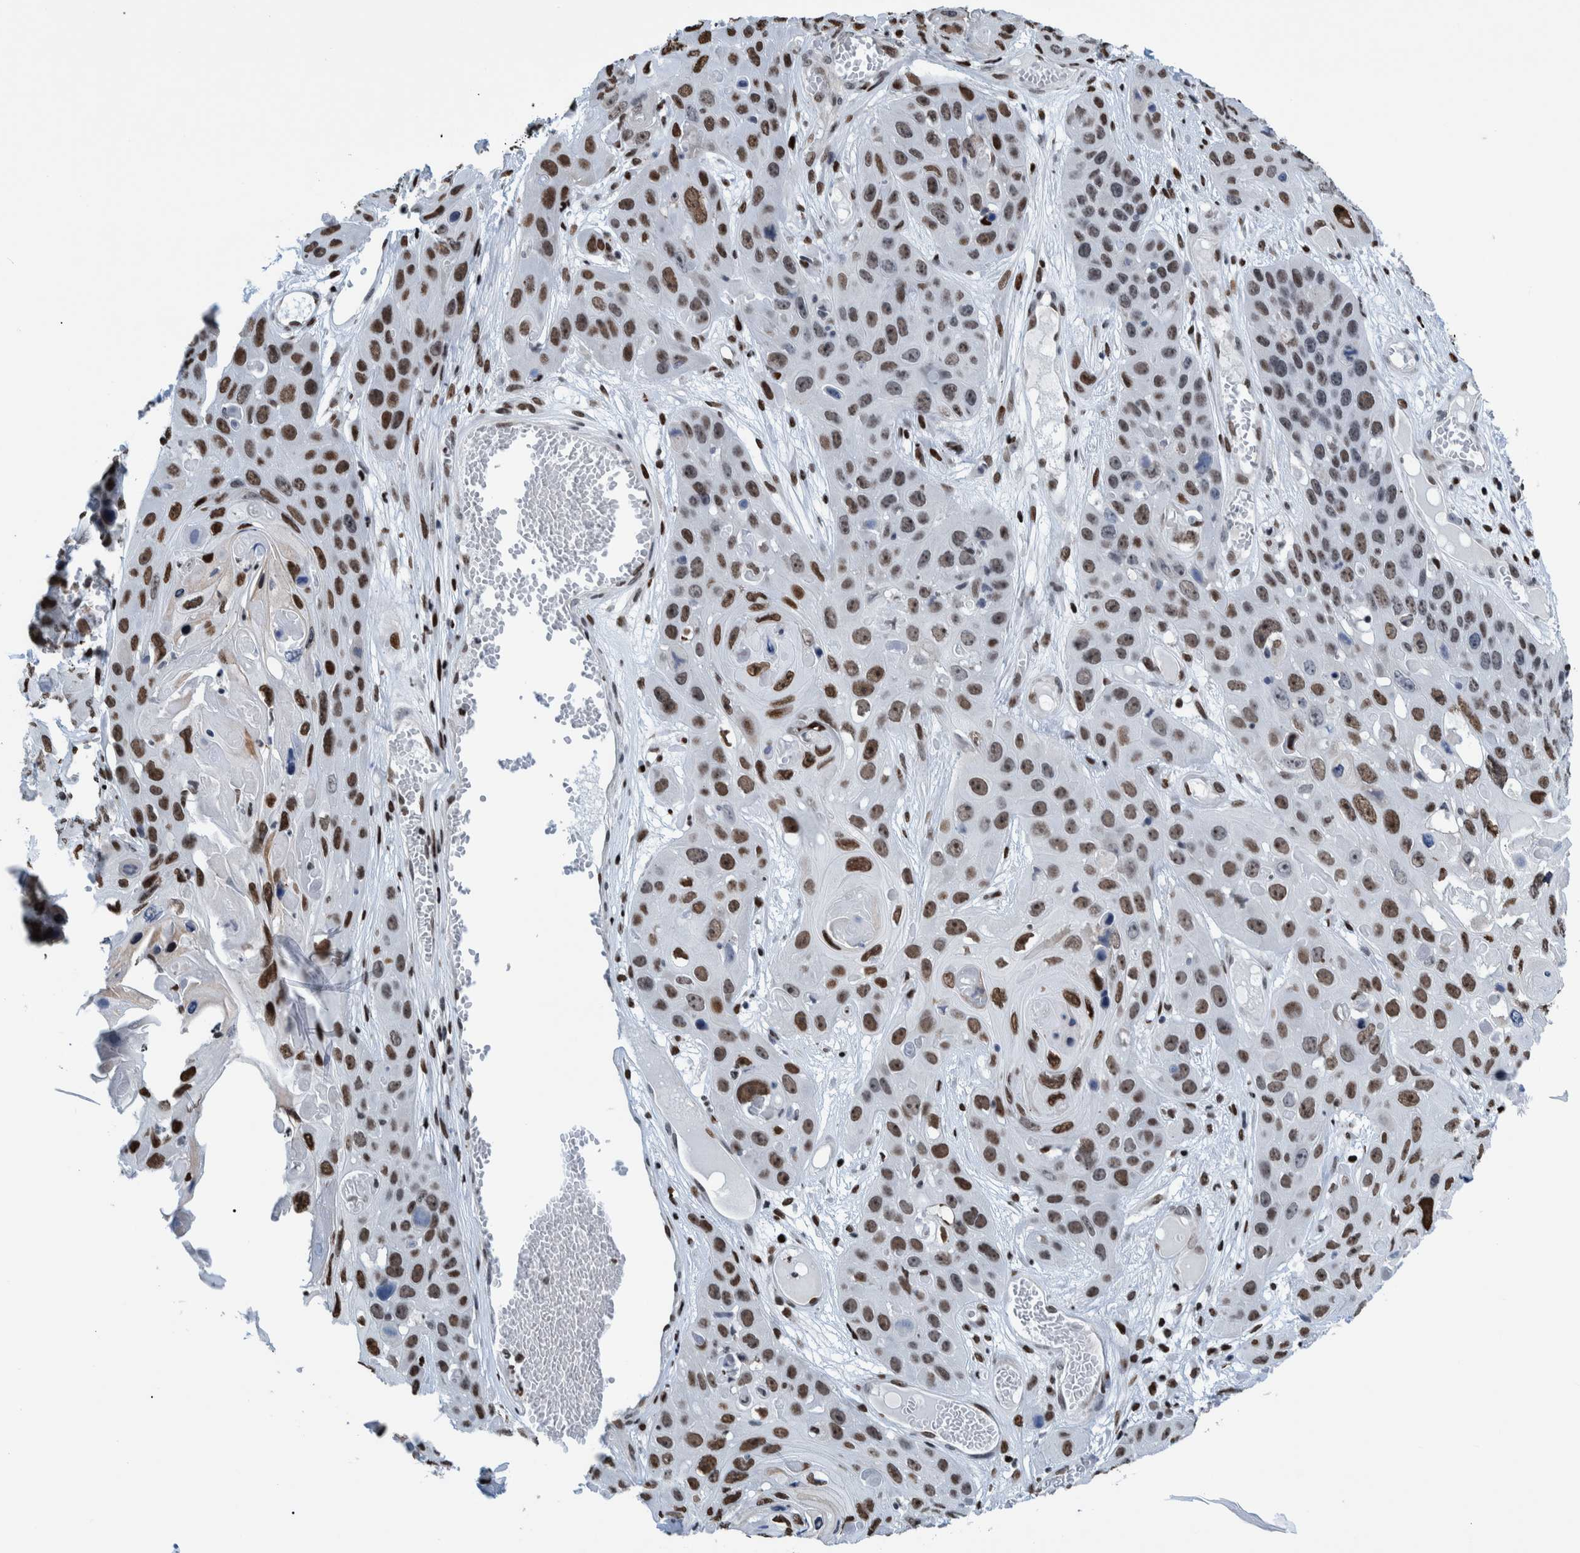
{"staining": {"intensity": "moderate", "quantity": "25%-75%", "location": "nuclear"}, "tissue": "skin cancer", "cell_type": "Tumor cells", "image_type": "cancer", "snomed": [{"axis": "morphology", "description": "Squamous cell carcinoma, NOS"}, {"axis": "topography", "description": "Skin"}], "caption": "Skin squamous cell carcinoma was stained to show a protein in brown. There is medium levels of moderate nuclear staining in approximately 25%-75% of tumor cells.", "gene": "HEATR9", "patient": {"sex": "male", "age": 55}}